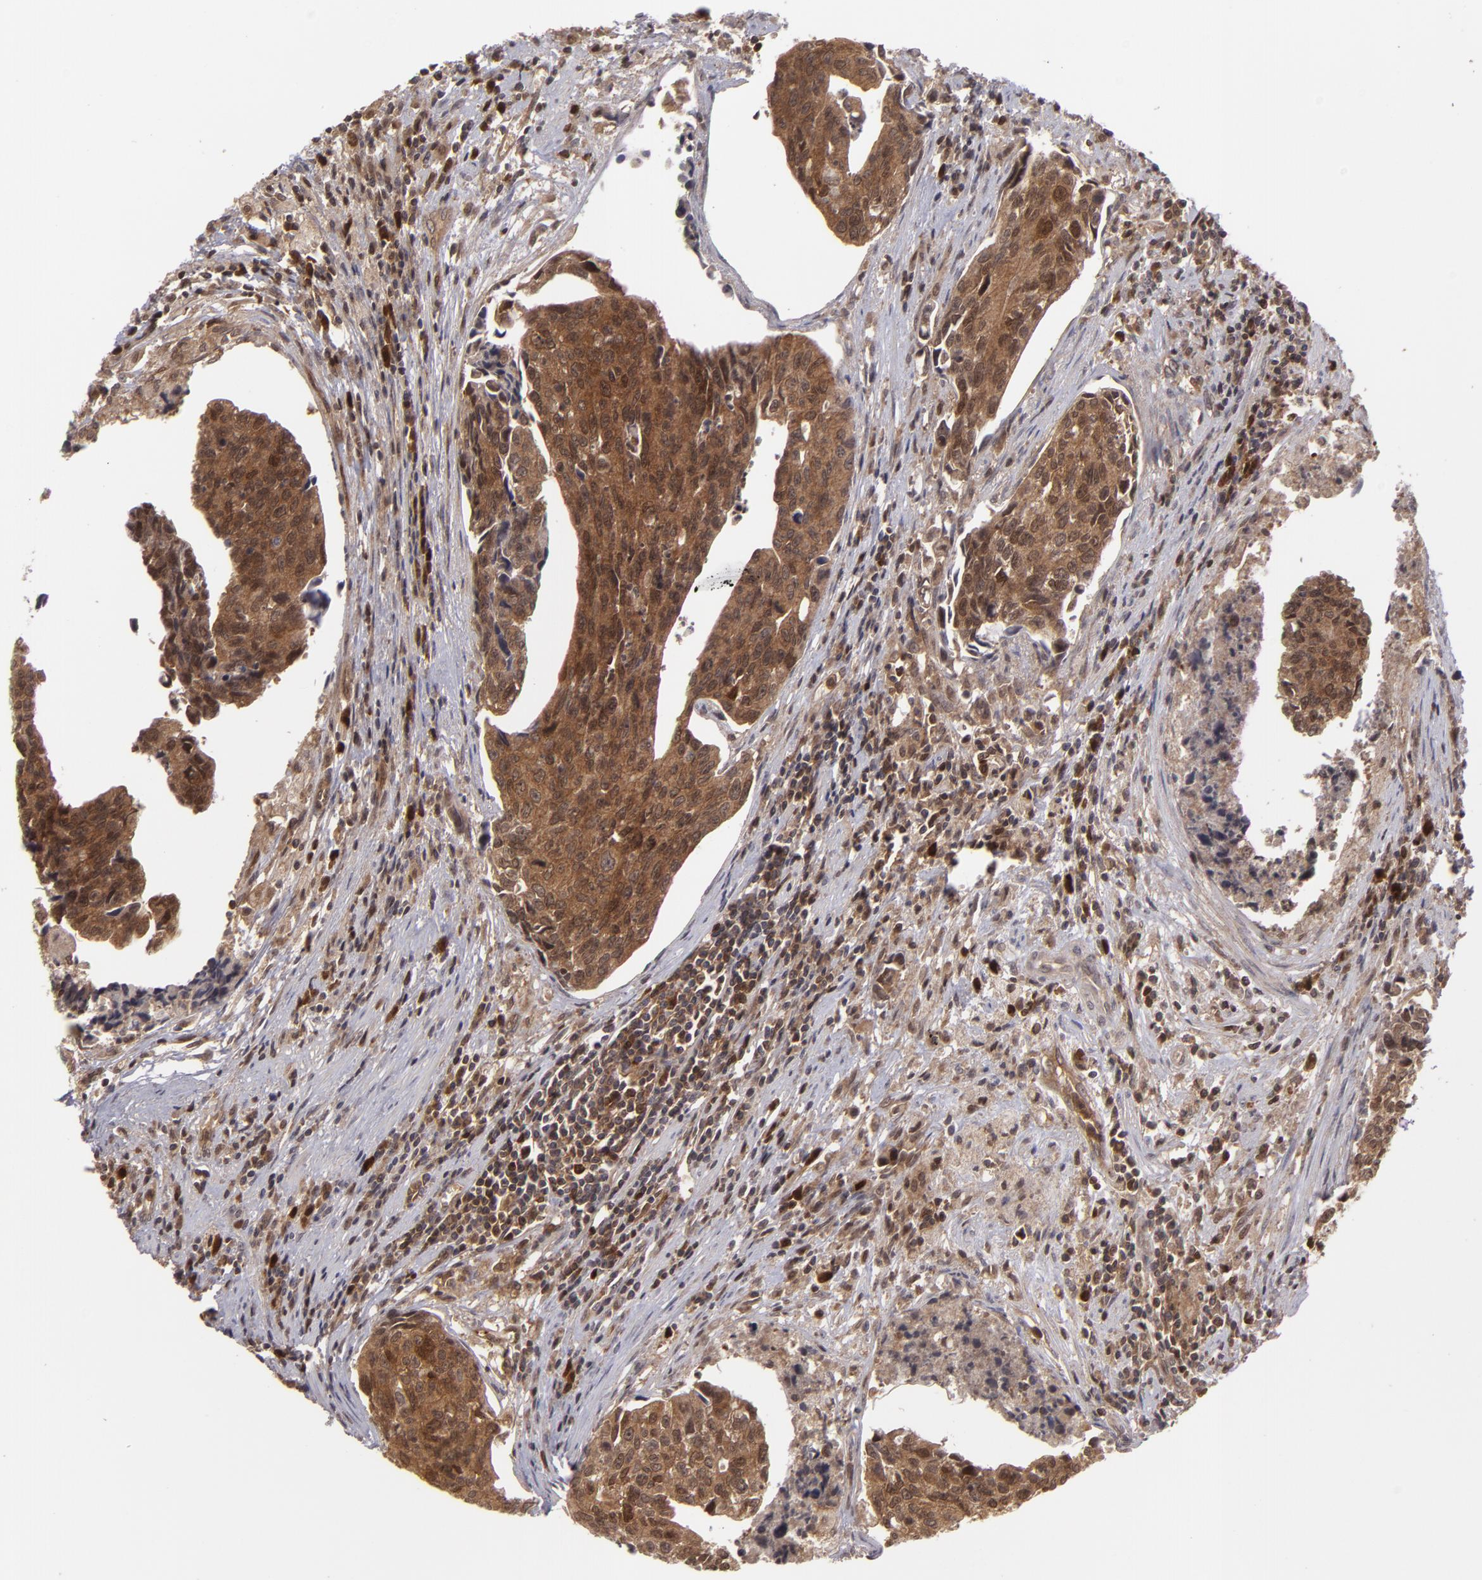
{"staining": {"intensity": "strong", "quantity": ">75%", "location": "cytoplasmic/membranous"}, "tissue": "urothelial cancer", "cell_type": "Tumor cells", "image_type": "cancer", "snomed": [{"axis": "morphology", "description": "Urothelial carcinoma, High grade"}, {"axis": "topography", "description": "Urinary bladder"}], "caption": "IHC image of neoplastic tissue: urothelial carcinoma (high-grade) stained using immunohistochemistry (IHC) exhibits high levels of strong protein expression localized specifically in the cytoplasmic/membranous of tumor cells, appearing as a cytoplasmic/membranous brown color.", "gene": "ZBTB33", "patient": {"sex": "male", "age": 81}}